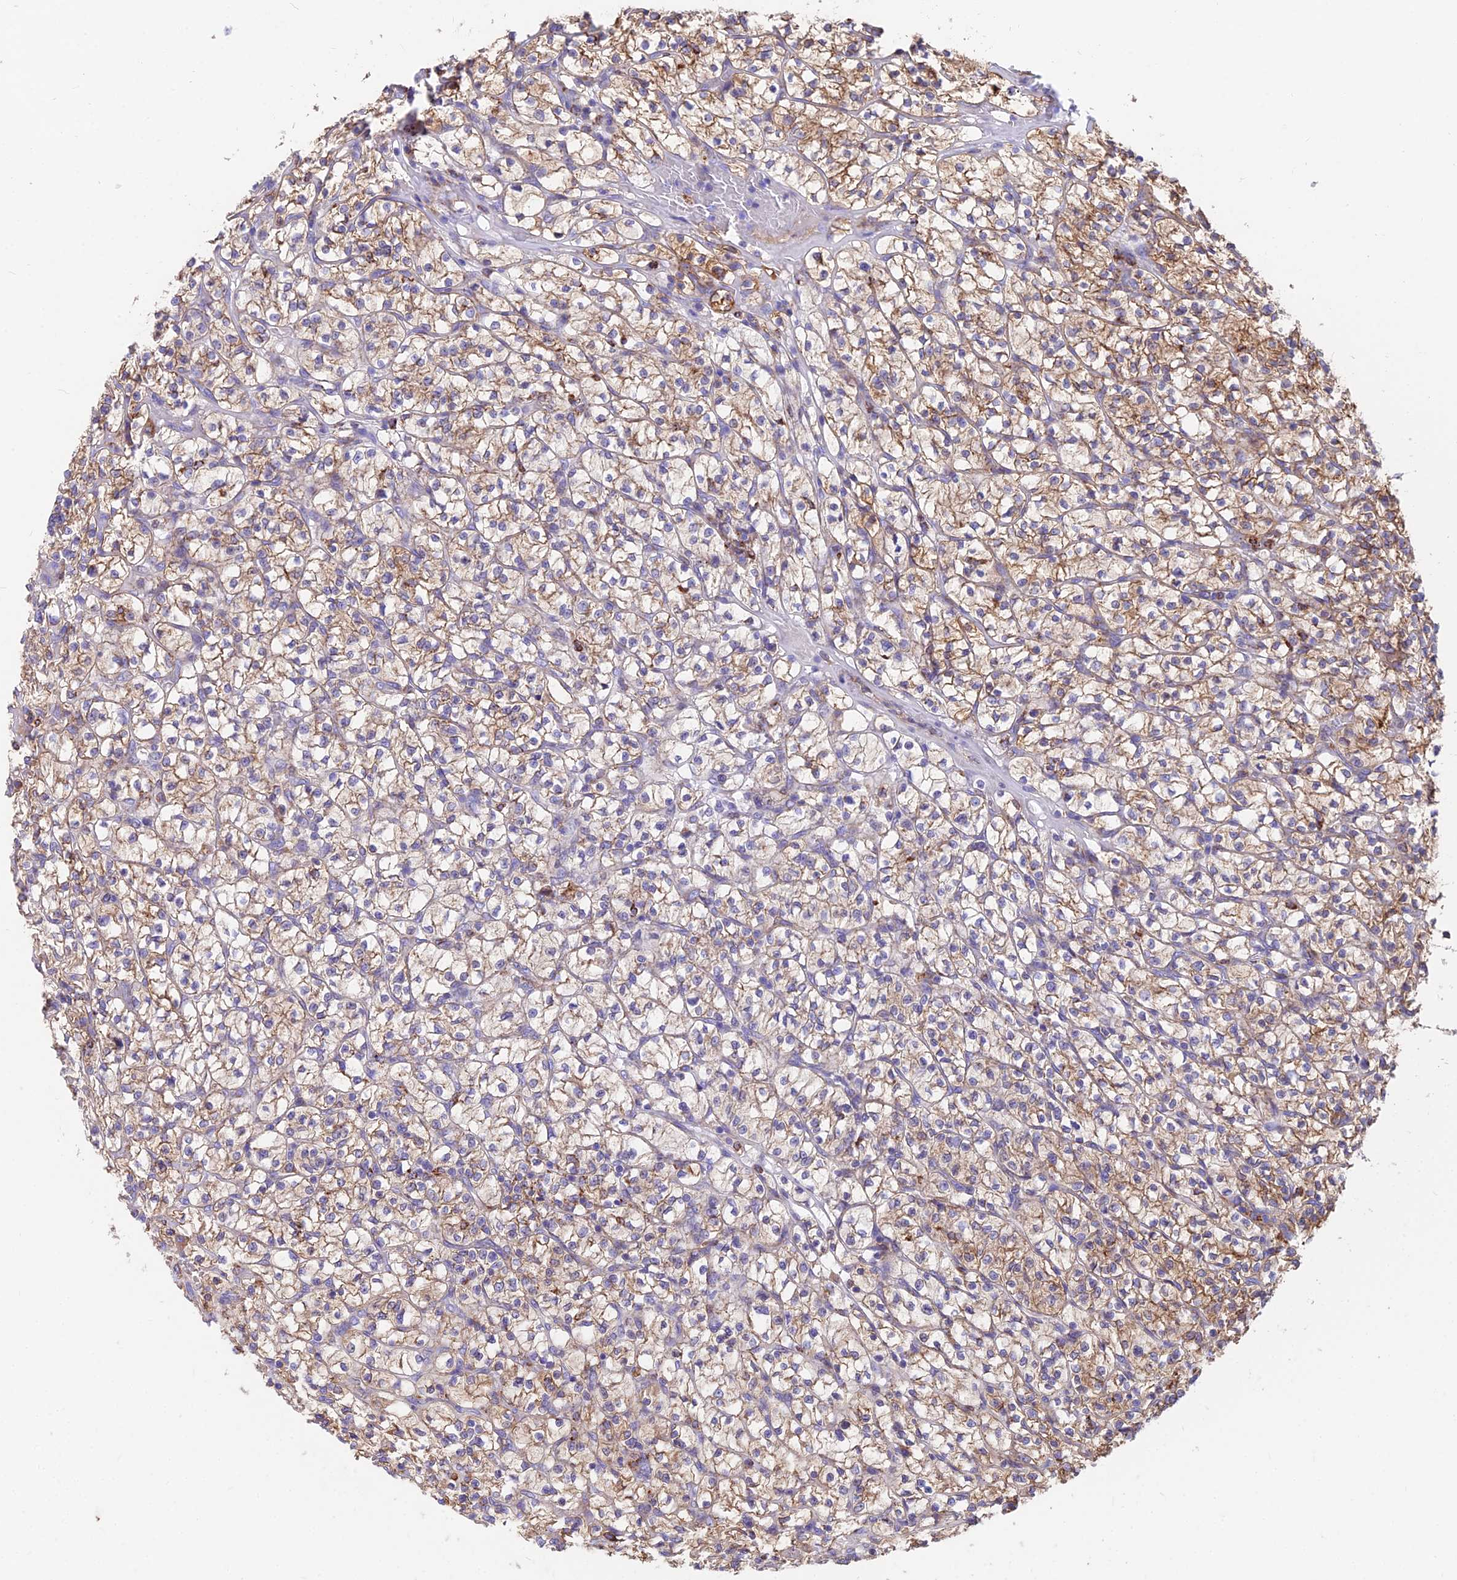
{"staining": {"intensity": "moderate", "quantity": ">75%", "location": "cytoplasmic/membranous"}, "tissue": "renal cancer", "cell_type": "Tumor cells", "image_type": "cancer", "snomed": [{"axis": "morphology", "description": "Adenocarcinoma, NOS"}, {"axis": "topography", "description": "Kidney"}], "caption": "The photomicrograph exhibits a brown stain indicating the presence of a protein in the cytoplasmic/membranous of tumor cells in renal cancer.", "gene": "TIGD6", "patient": {"sex": "female", "age": 64}}